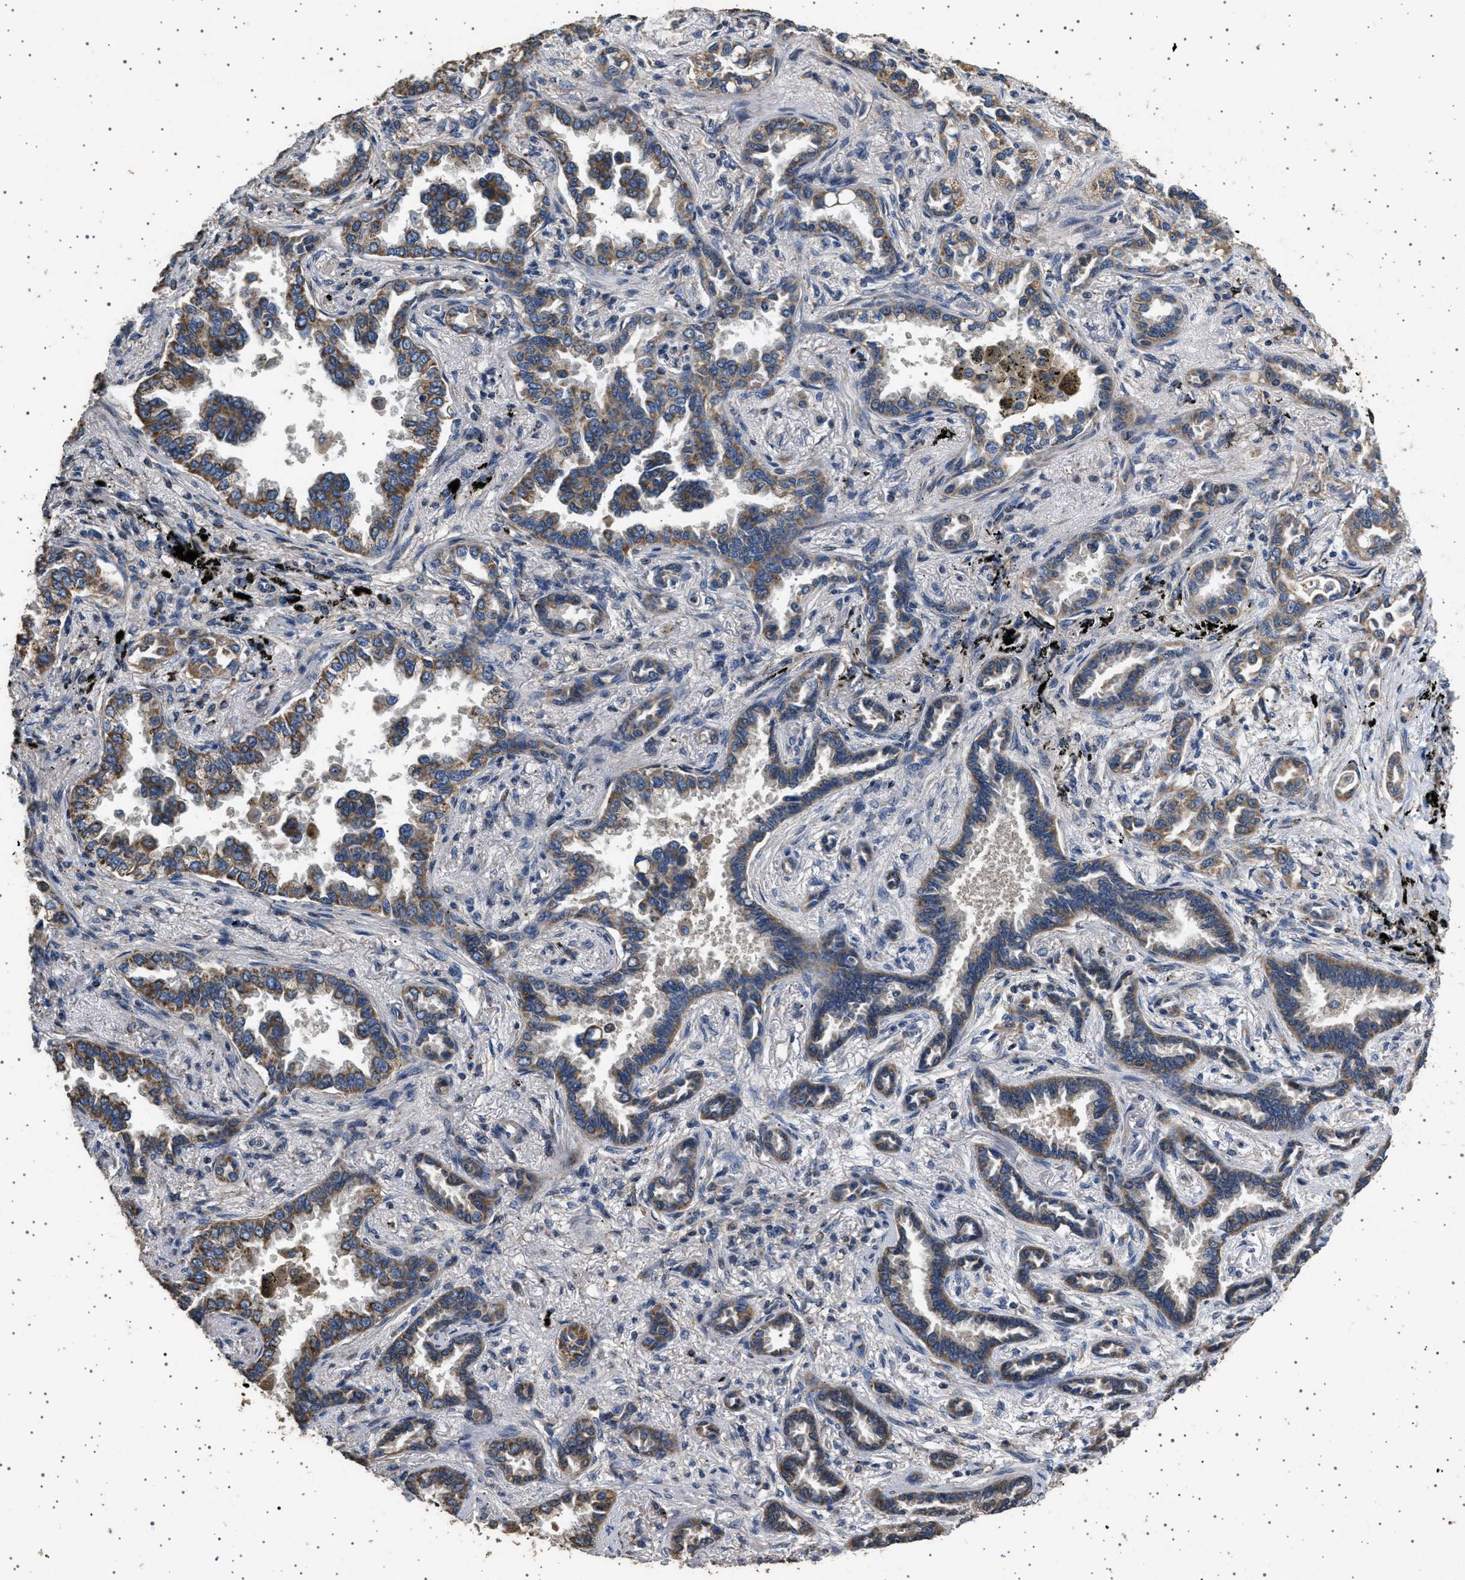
{"staining": {"intensity": "moderate", "quantity": ">75%", "location": "cytoplasmic/membranous"}, "tissue": "lung cancer", "cell_type": "Tumor cells", "image_type": "cancer", "snomed": [{"axis": "morphology", "description": "Normal tissue, NOS"}, {"axis": "morphology", "description": "Adenocarcinoma, NOS"}, {"axis": "topography", "description": "Lung"}], "caption": "Approximately >75% of tumor cells in human lung cancer (adenocarcinoma) reveal moderate cytoplasmic/membranous protein positivity as visualized by brown immunohistochemical staining.", "gene": "KCNA4", "patient": {"sex": "male", "age": 59}}